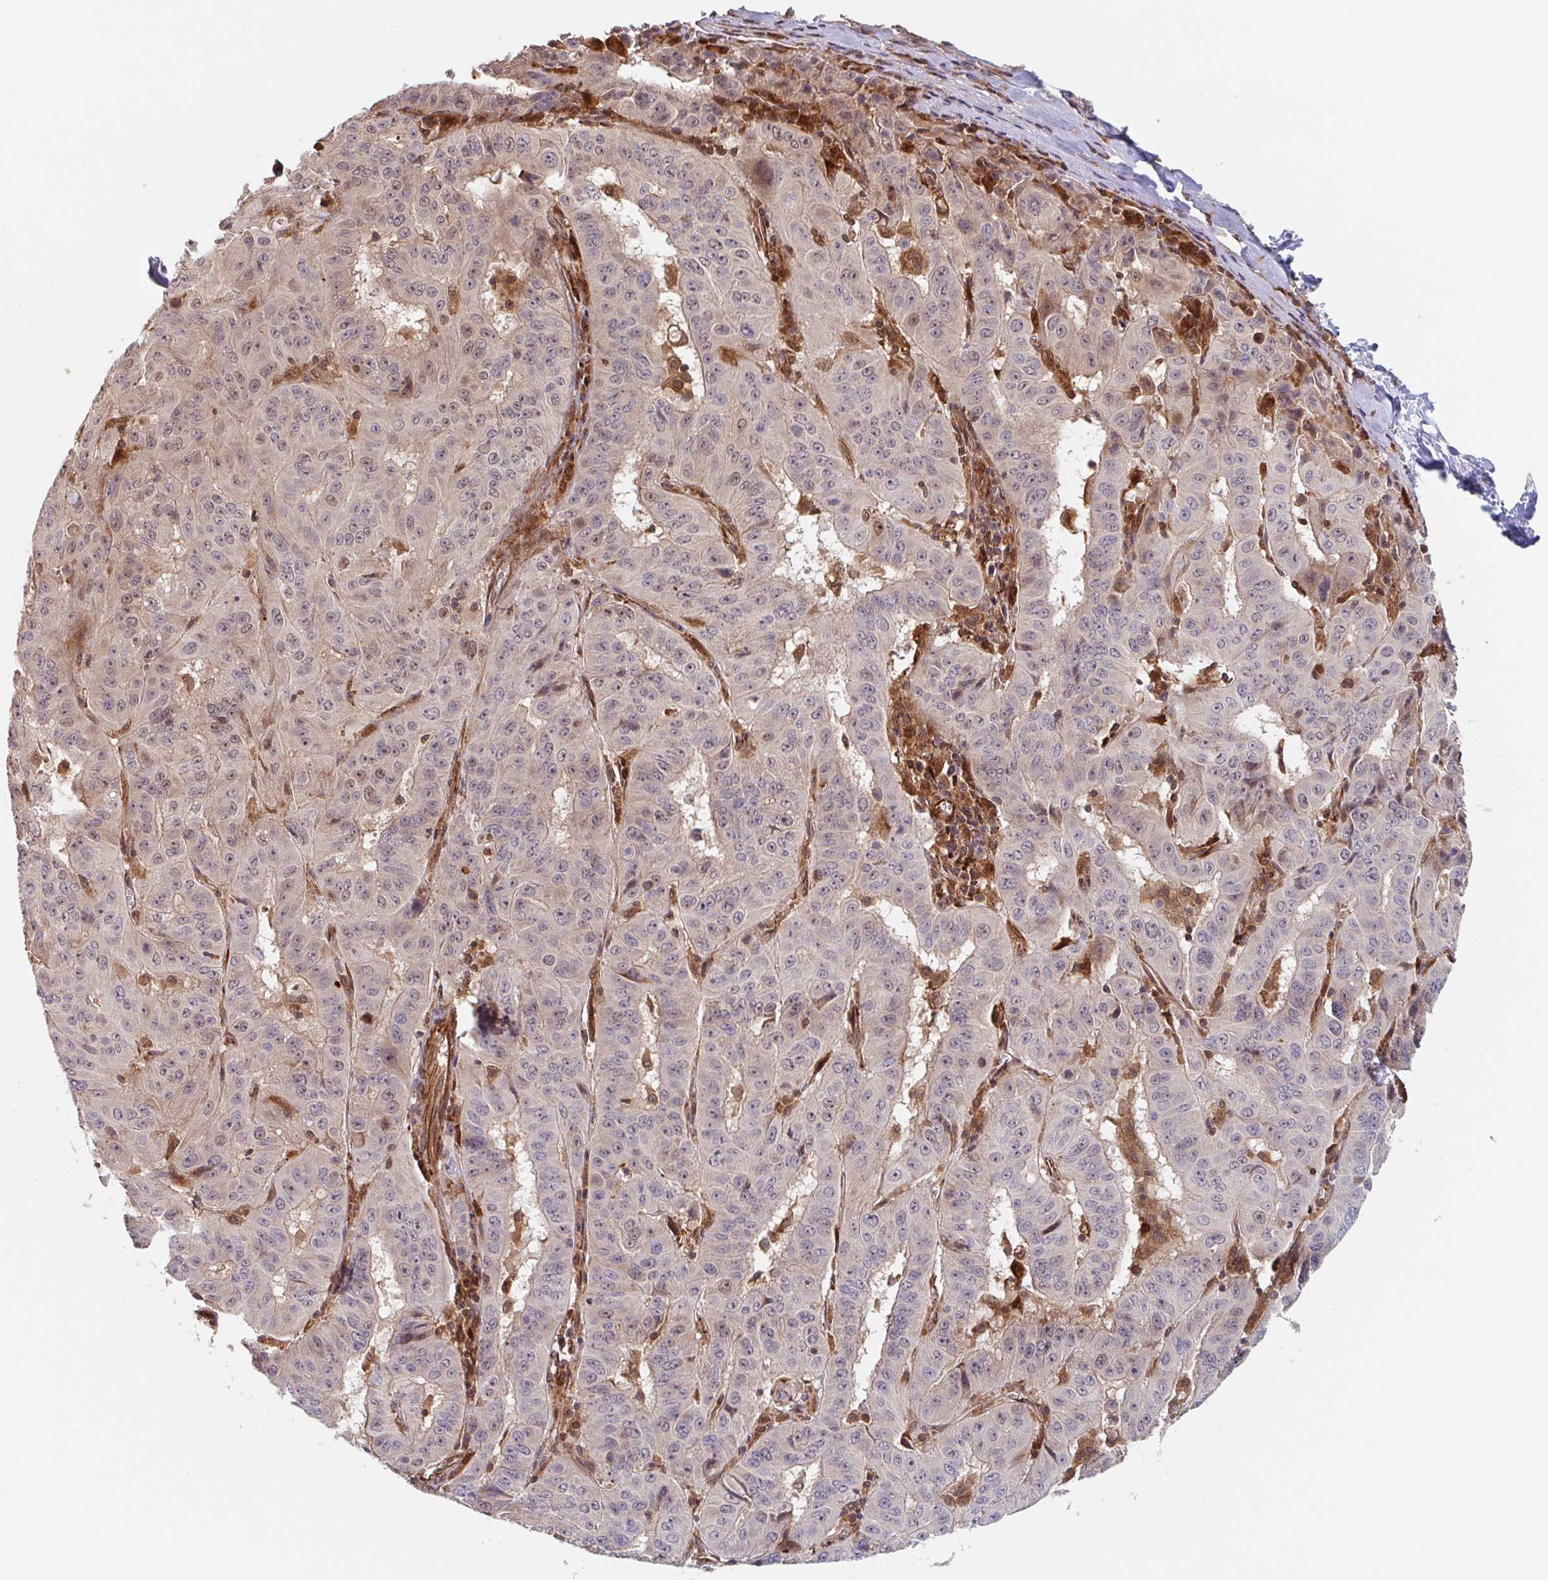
{"staining": {"intensity": "weak", "quantity": "<25%", "location": "nuclear"}, "tissue": "pancreatic cancer", "cell_type": "Tumor cells", "image_type": "cancer", "snomed": [{"axis": "morphology", "description": "Adenocarcinoma, NOS"}, {"axis": "topography", "description": "Pancreas"}], "caption": "Pancreatic cancer was stained to show a protein in brown. There is no significant expression in tumor cells. (Stains: DAB (3,3'-diaminobenzidine) immunohistochemistry with hematoxylin counter stain, Microscopy: brightfield microscopy at high magnification).", "gene": "NUB1", "patient": {"sex": "male", "age": 63}}